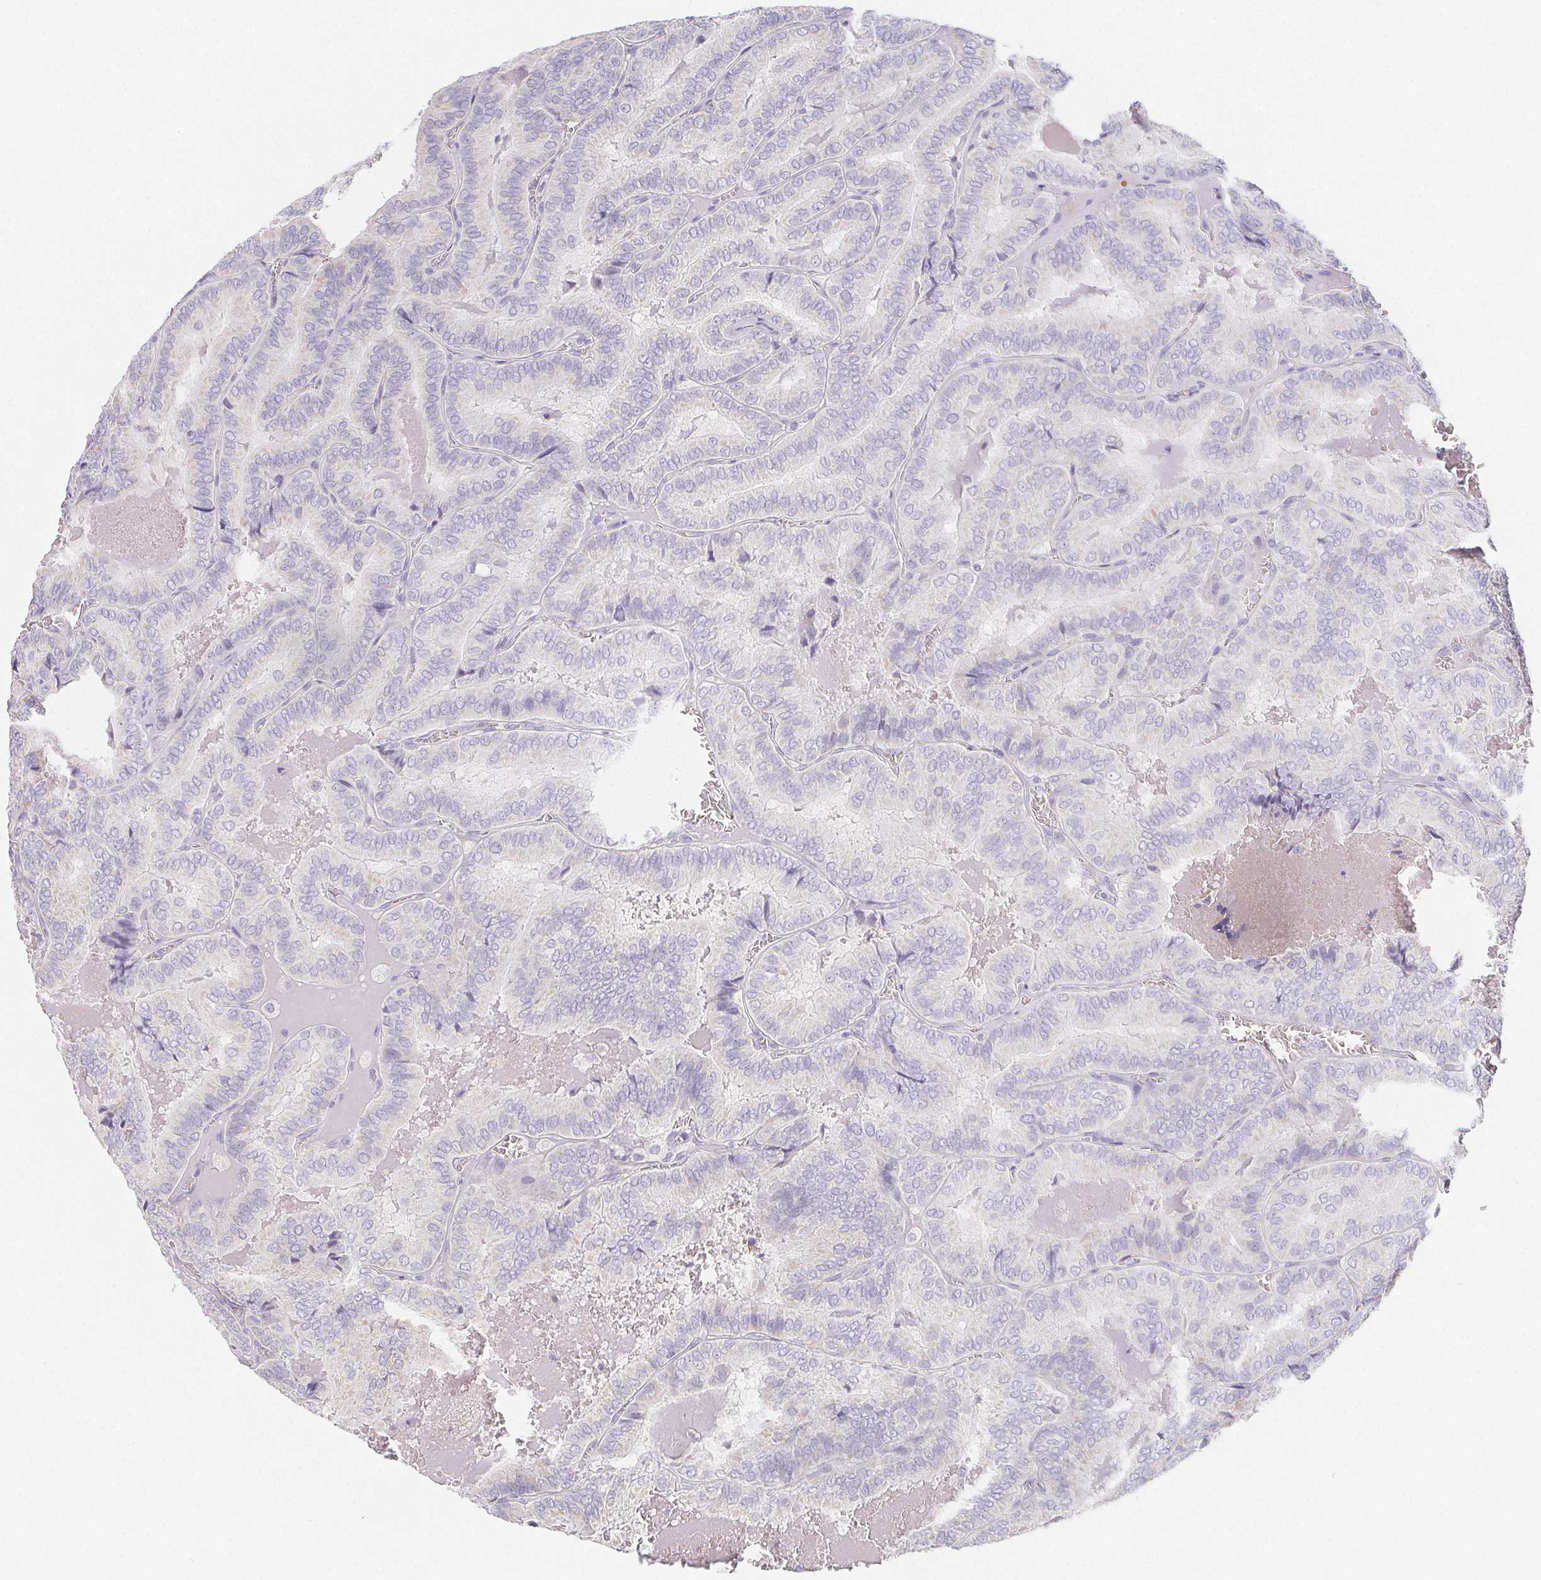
{"staining": {"intensity": "negative", "quantity": "none", "location": "none"}, "tissue": "thyroid cancer", "cell_type": "Tumor cells", "image_type": "cancer", "snomed": [{"axis": "morphology", "description": "Papillary adenocarcinoma, NOS"}, {"axis": "topography", "description": "Thyroid gland"}], "caption": "Tumor cells are negative for brown protein staining in papillary adenocarcinoma (thyroid).", "gene": "GLIPR1L1", "patient": {"sex": "female", "age": 75}}